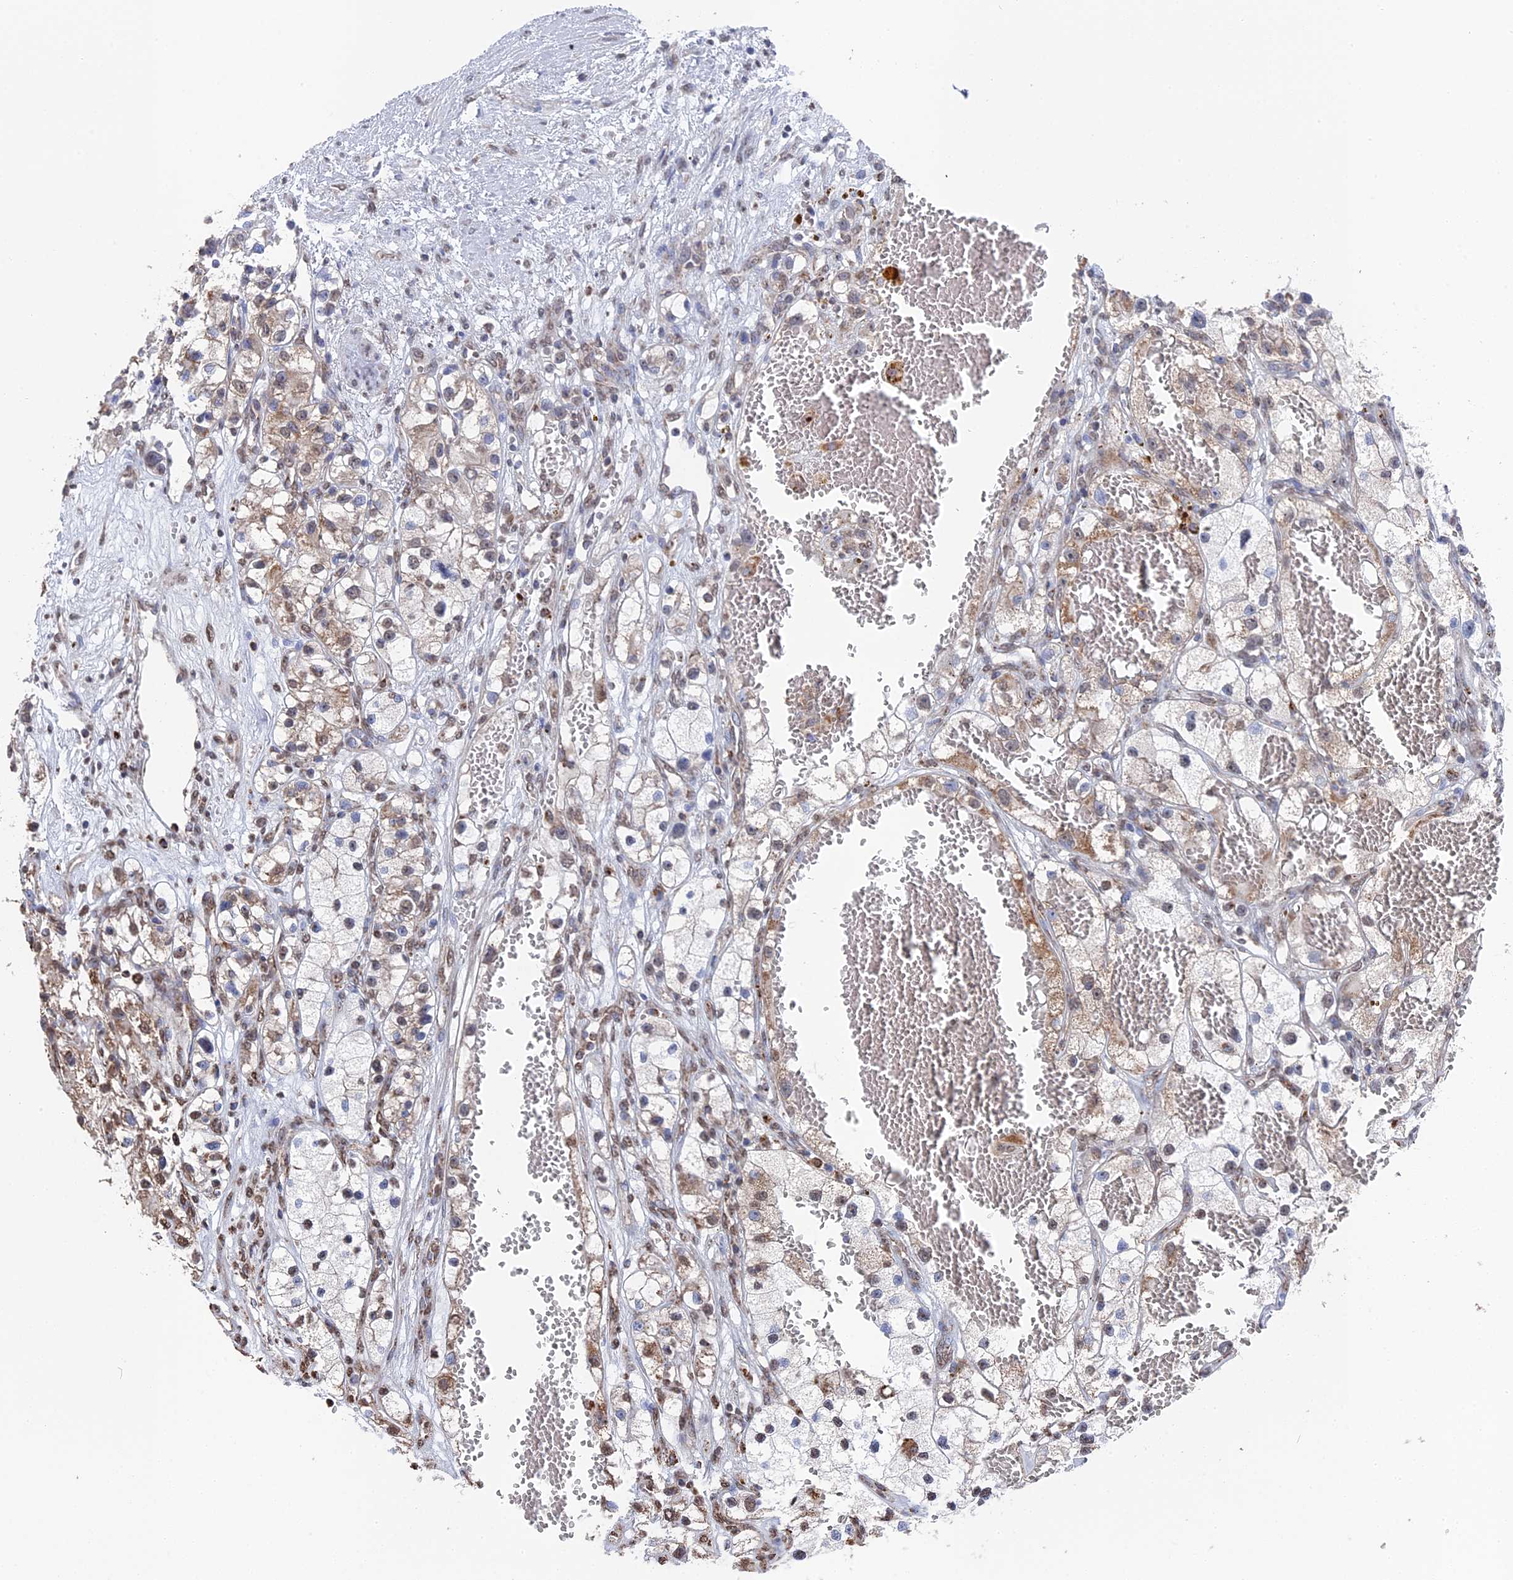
{"staining": {"intensity": "weak", "quantity": "<25%", "location": "nuclear"}, "tissue": "renal cancer", "cell_type": "Tumor cells", "image_type": "cancer", "snomed": [{"axis": "morphology", "description": "Adenocarcinoma, NOS"}, {"axis": "topography", "description": "Kidney"}], "caption": "A micrograph of renal cancer stained for a protein demonstrates no brown staining in tumor cells. Nuclei are stained in blue.", "gene": "SMG9", "patient": {"sex": "female", "age": 57}}